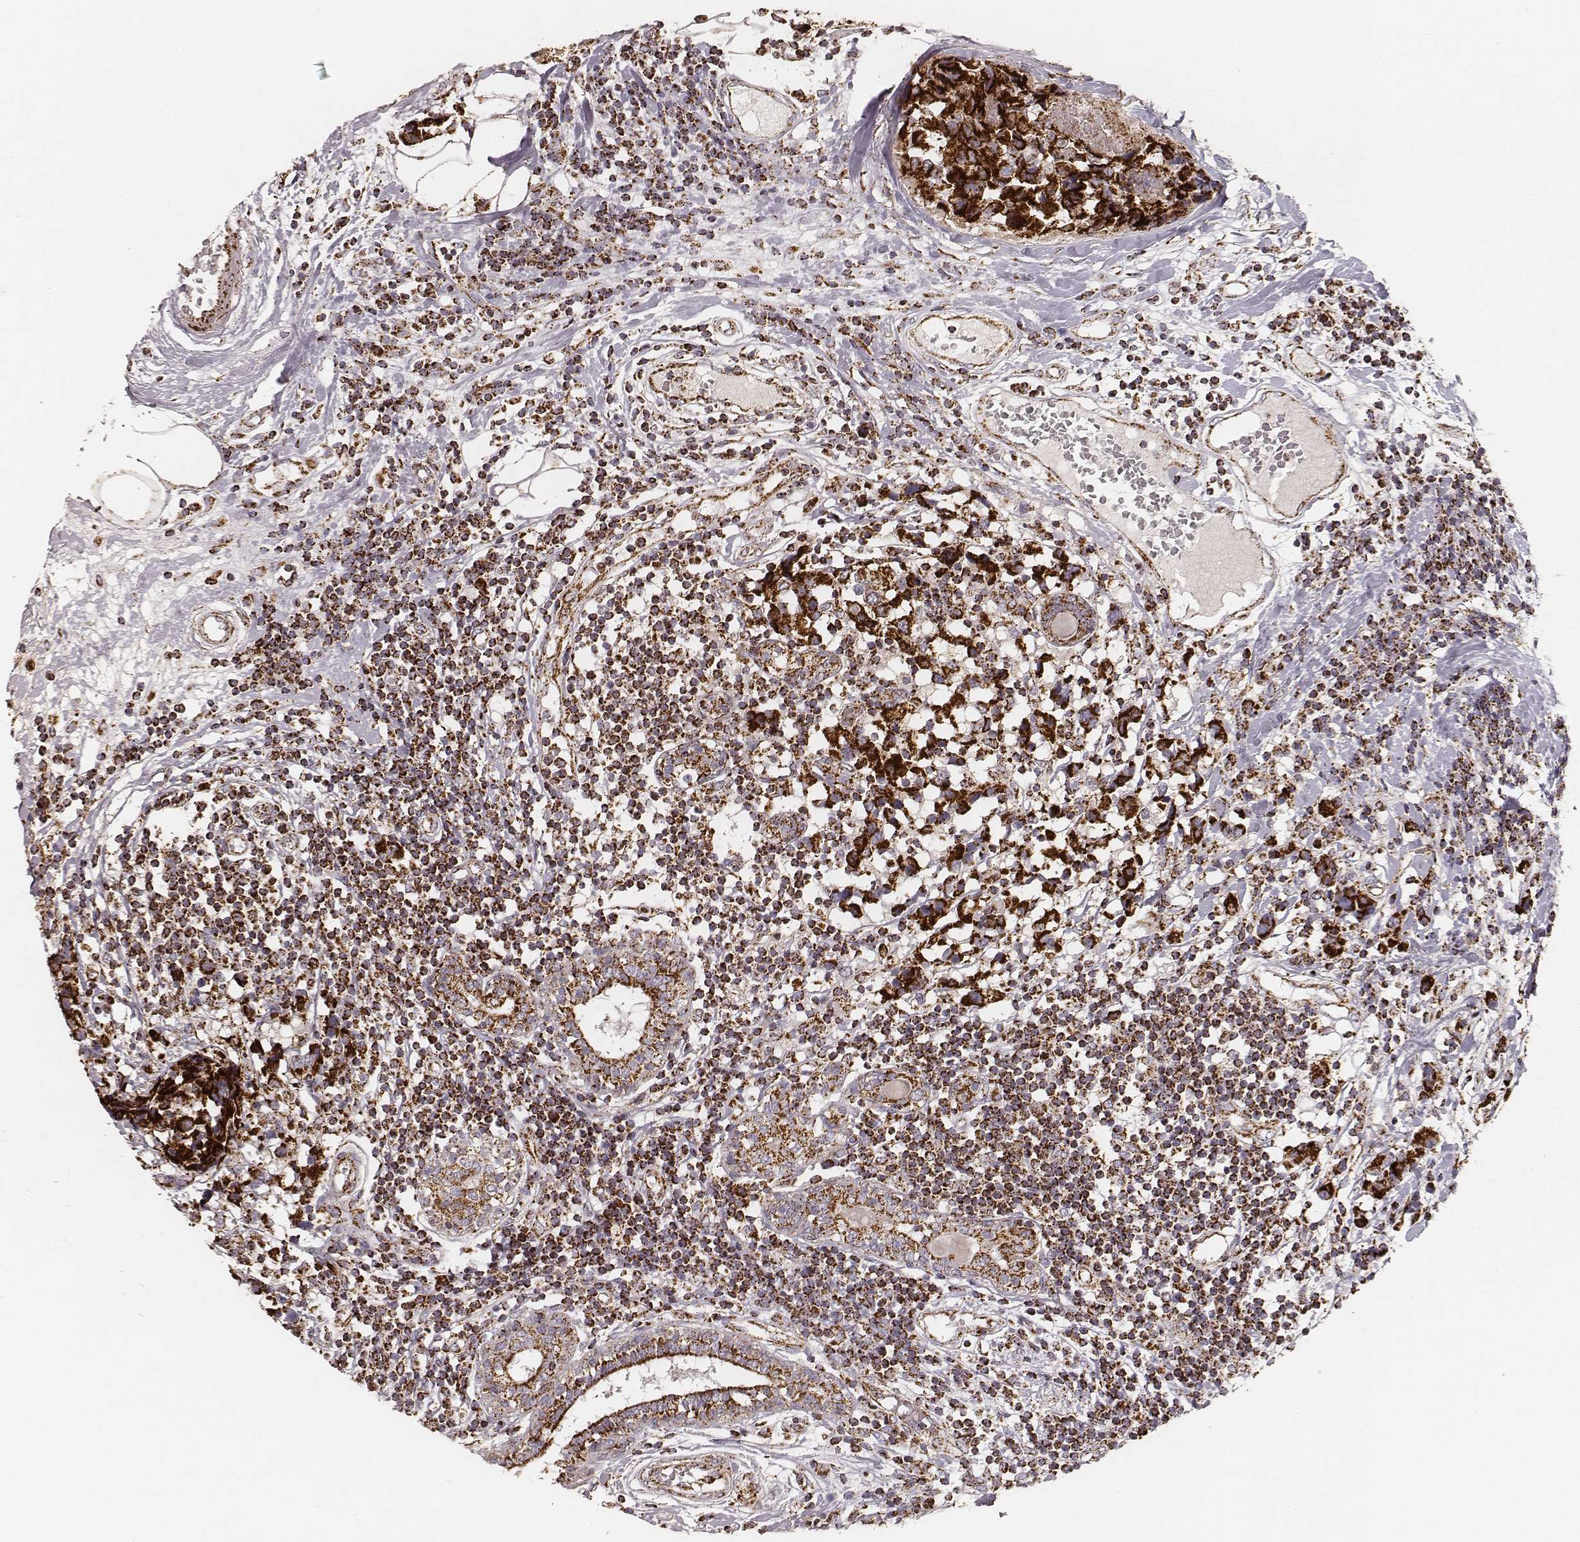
{"staining": {"intensity": "strong", "quantity": ">75%", "location": "cytoplasmic/membranous"}, "tissue": "breast cancer", "cell_type": "Tumor cells", "image_type": "cancer", "snomed": [{"axis": "morphology", "description": "Lobular carcinoma"}, {"axis": "topography", "description": "Breast"}], "caption": "Immunohistochemical staining of human breast cancer reveals high levels of strong cytoplasmic/membranous staining in approximately >75% of tumor cells.", "gene": "CS", "patient": {"sex": "female", "age": 59}}